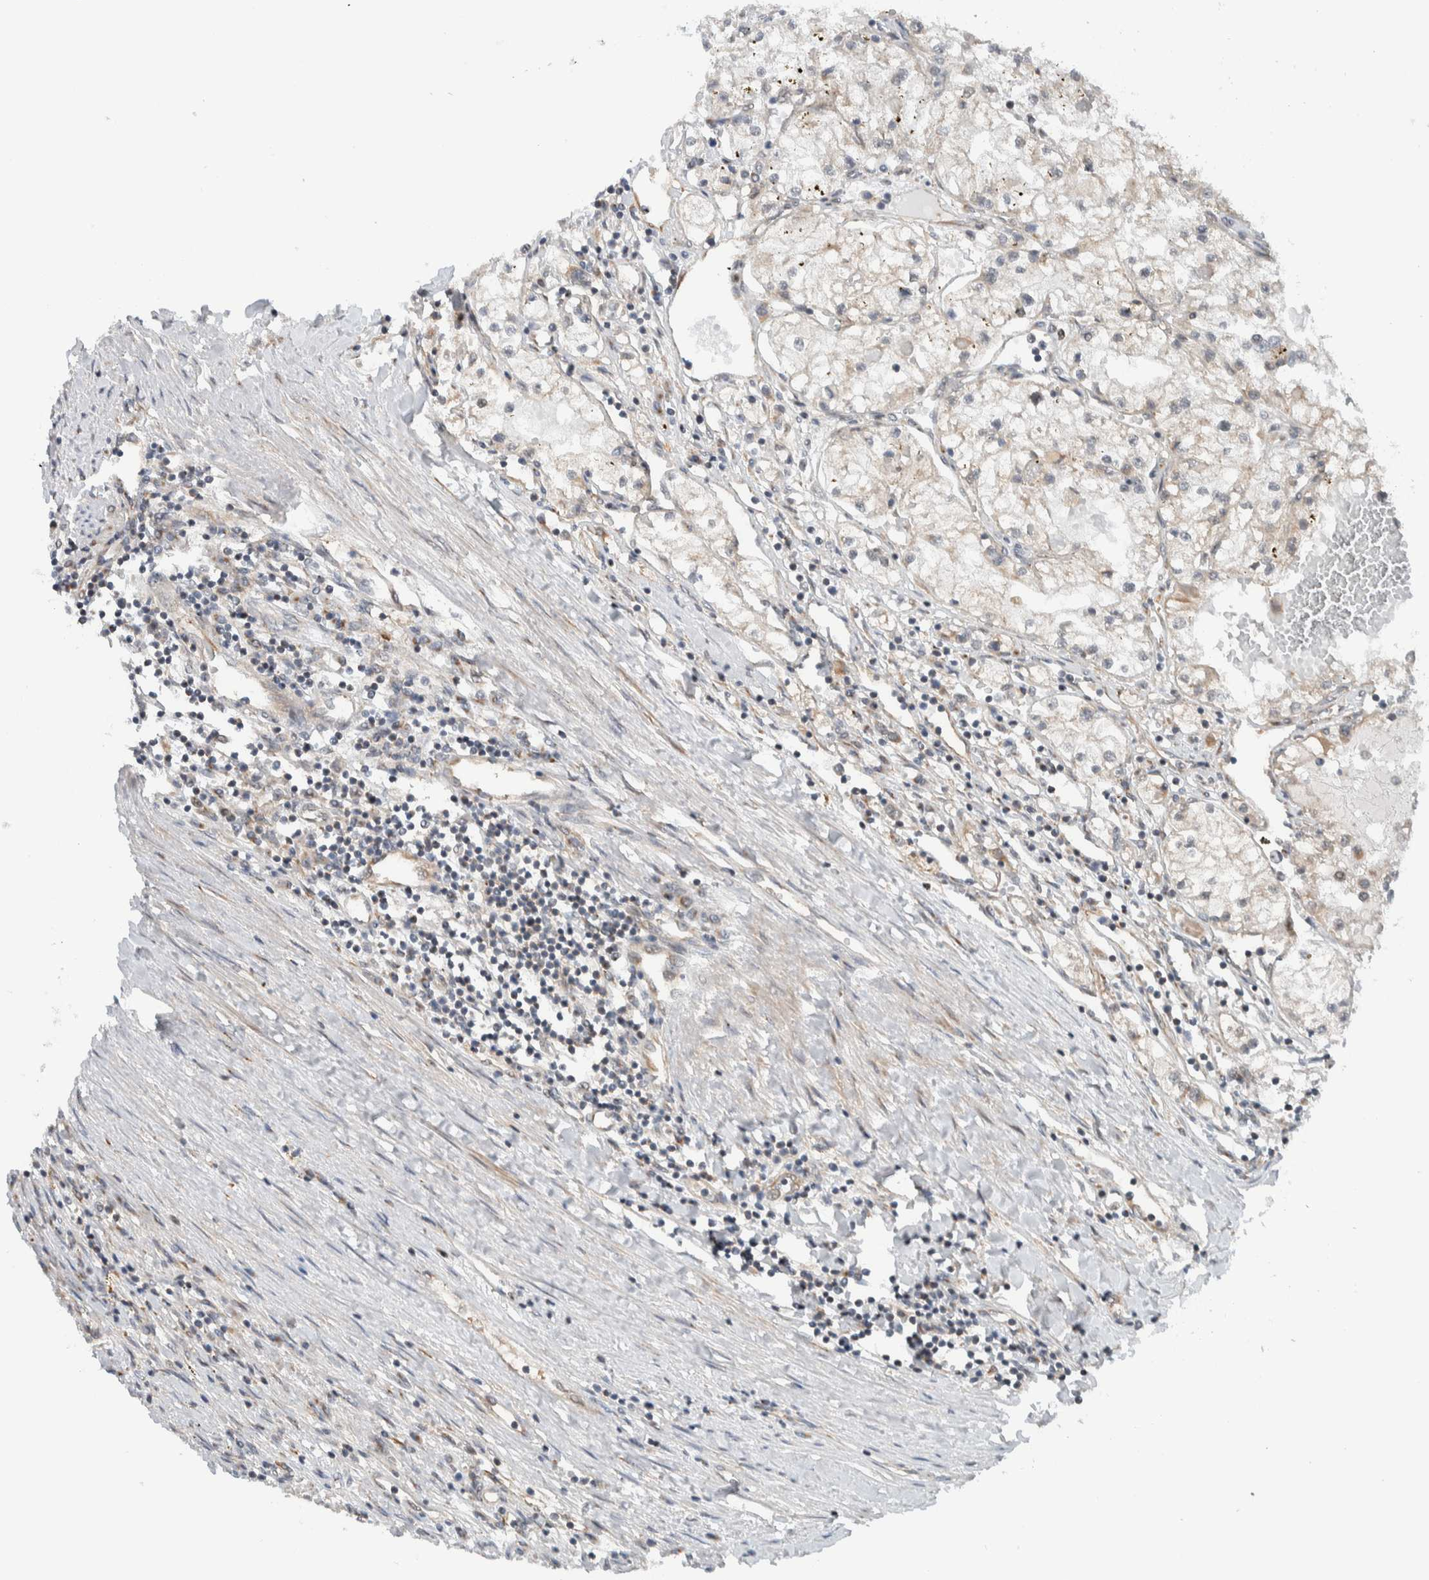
{"staining": {"intensity": "weak", "quantity": "25%-75%", "location": "cytoplasmic/membranous"}, "tissue": "renal cancer", "cell_type": "Tumor cells", "image_type": "cancer", "snomed": [{"axis": "morphology", "description": "Adenocarcinoma, NOS"}, {"axis": "topography", "description": "Kidney"}], "caption": "Protein positivity by IHC reveals weak cytoplasmic/membranous staining in about 25%-75% of tumor cells in adenocarcinoma (renal).", "gene": "RERE", "patient": {"sex": "male", "age": 68}}